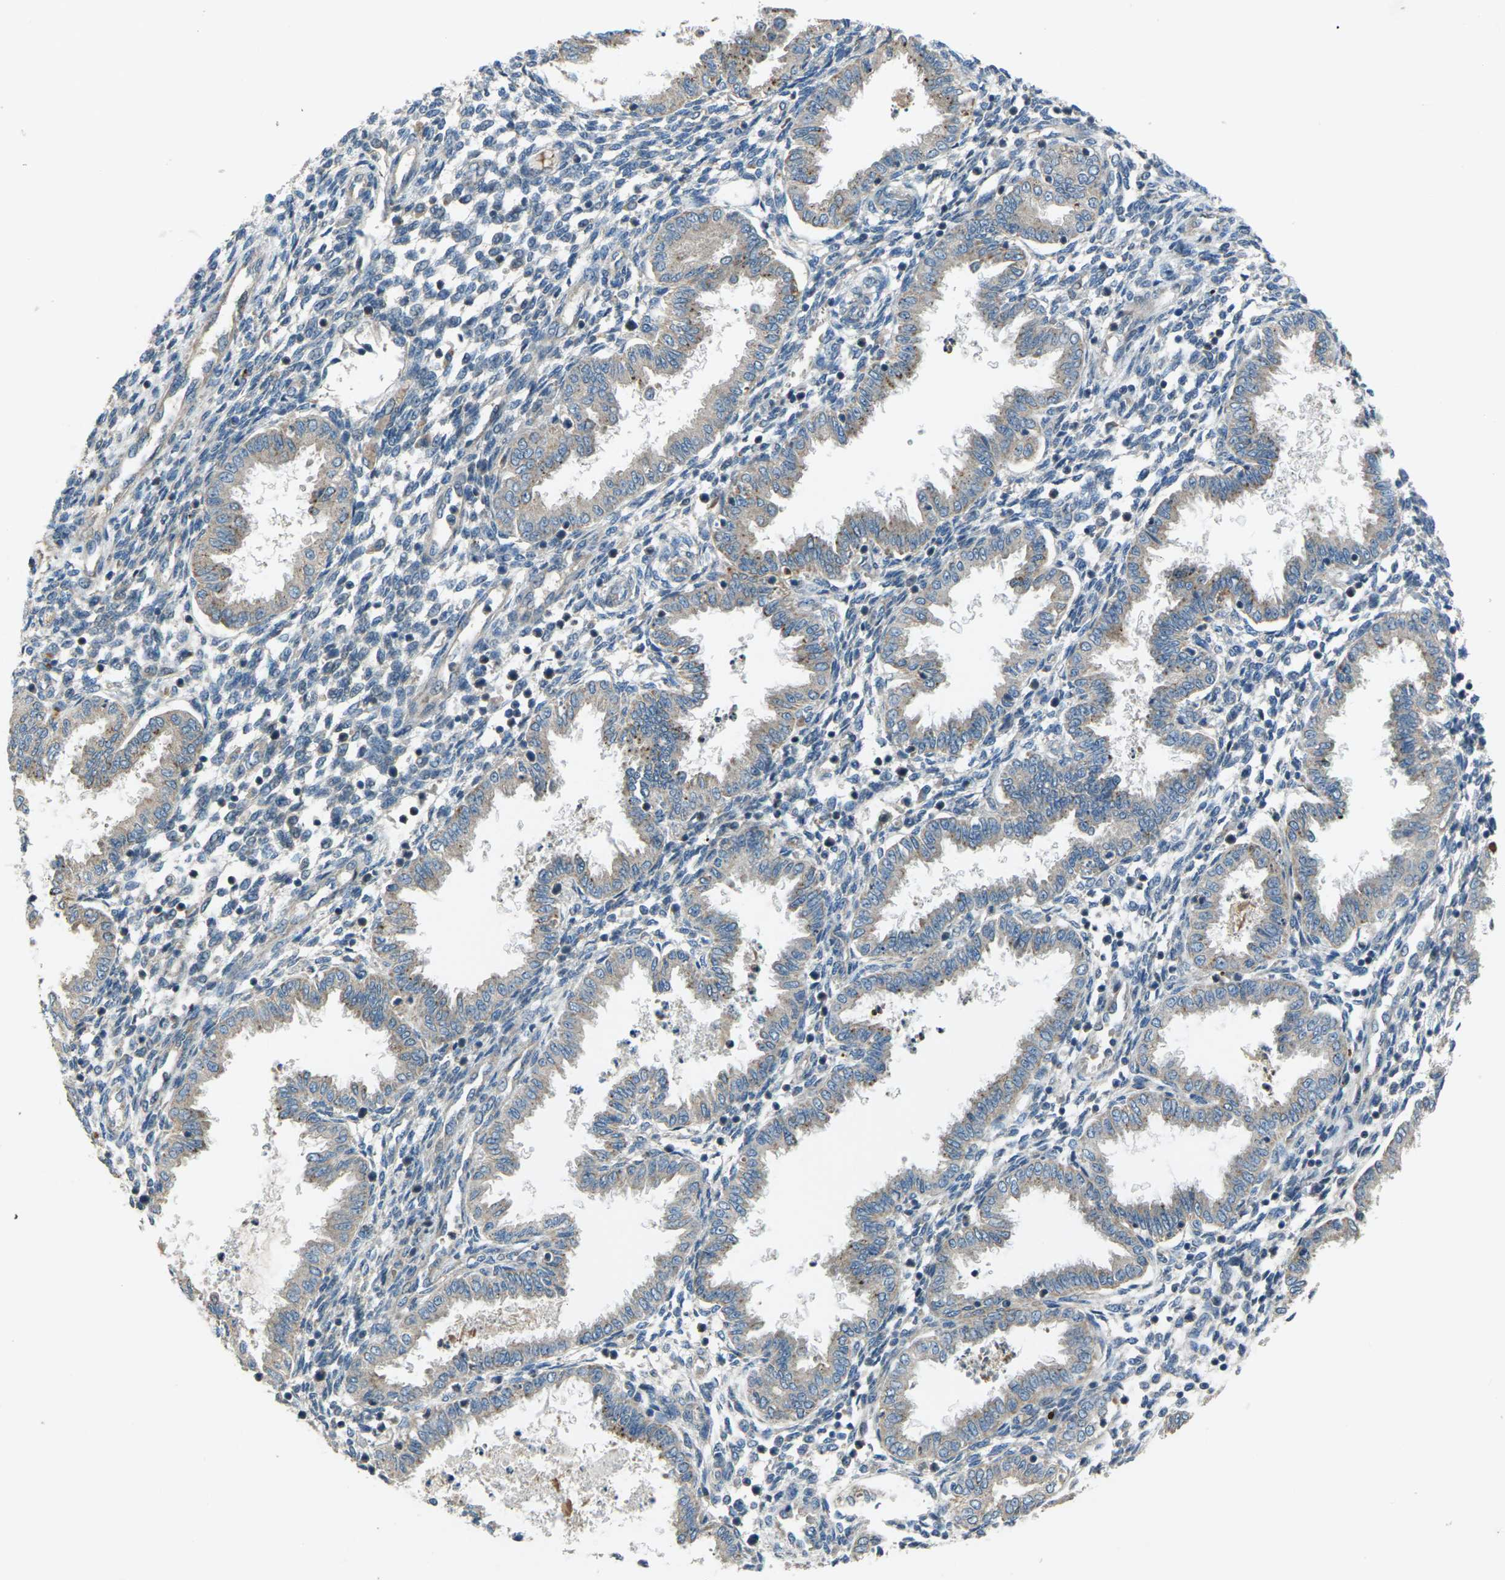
{"staining": {"intensity": "negative", "quantity": "none", "location": "none"}, "tissue": "endometrium", "cell_type": "Cells in endometrial stroma", "image_type": "normal", "snomed": [{"axis": "morphology", "description": "Normal tissue, NOS"}, {"axis": "topography", "description": "Endometrium"}], "caption": "Immunohistochemical staining of benign human endometrium demonstrates no significant expression in cells in endometrial stroma. (DAB (3,3'-diaminobenzidine) IHC, high magnification).", "gene": "EDNRA", "patient": {"sex": "female", "age": 33}}